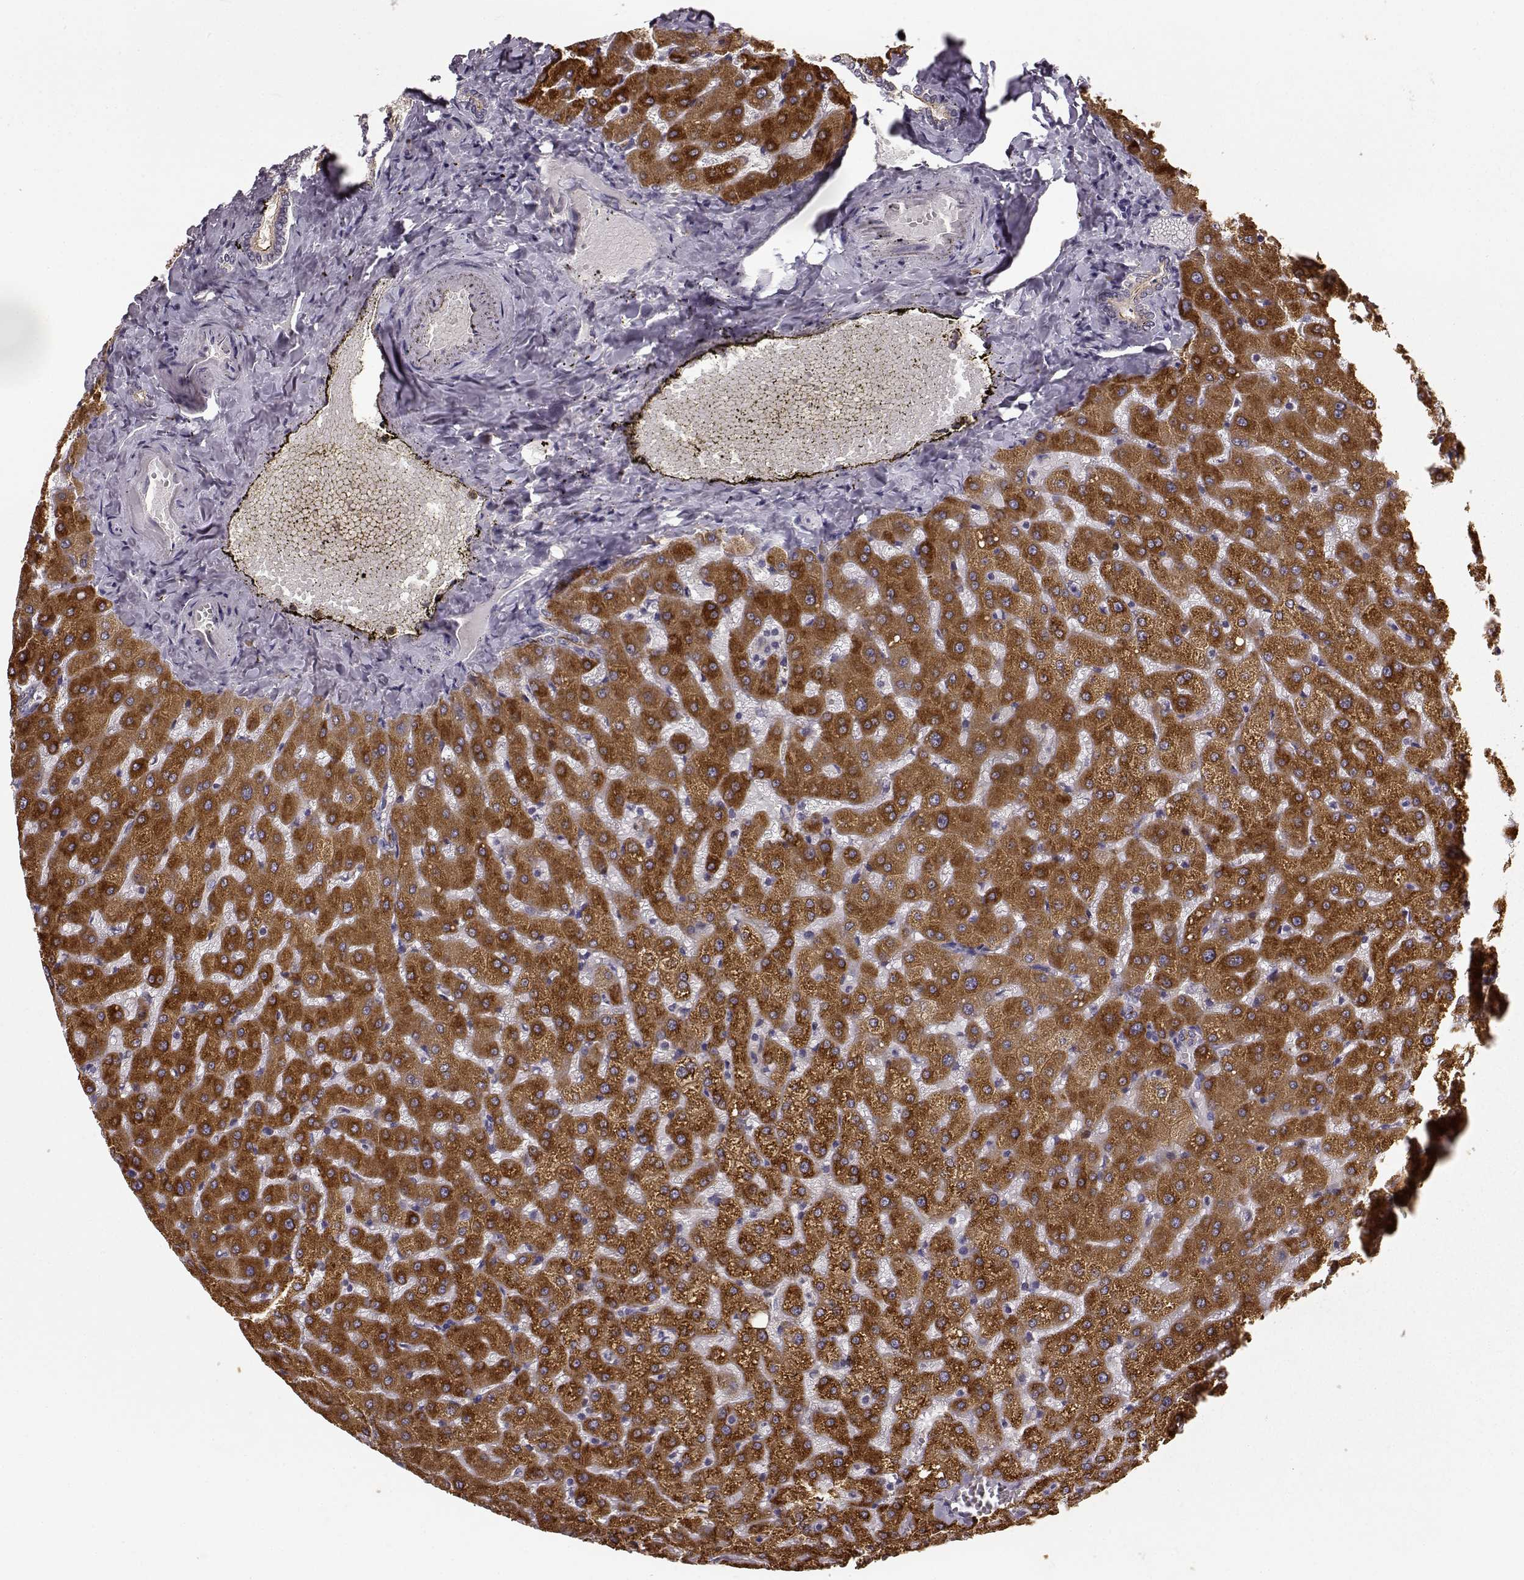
{"staining": {"intensity": "weak", "quantity": ">75%", "location": "cytoplasmic/membranous"}, "tissue": "liver", "cell_type": "Cholangiocytes", "image_type": "normal", "snomed": [{"axis": "morphology", "description": "Normal tissue, NOS"}, {"axis": "topography", "description": "Liver"}], "caption": "Weak cytoplasmic/membranous expression is present in about >75% of cholangiocytes in normal liver.", "gene": "GHR", "patient": {"sex": "female", "age": 50}}